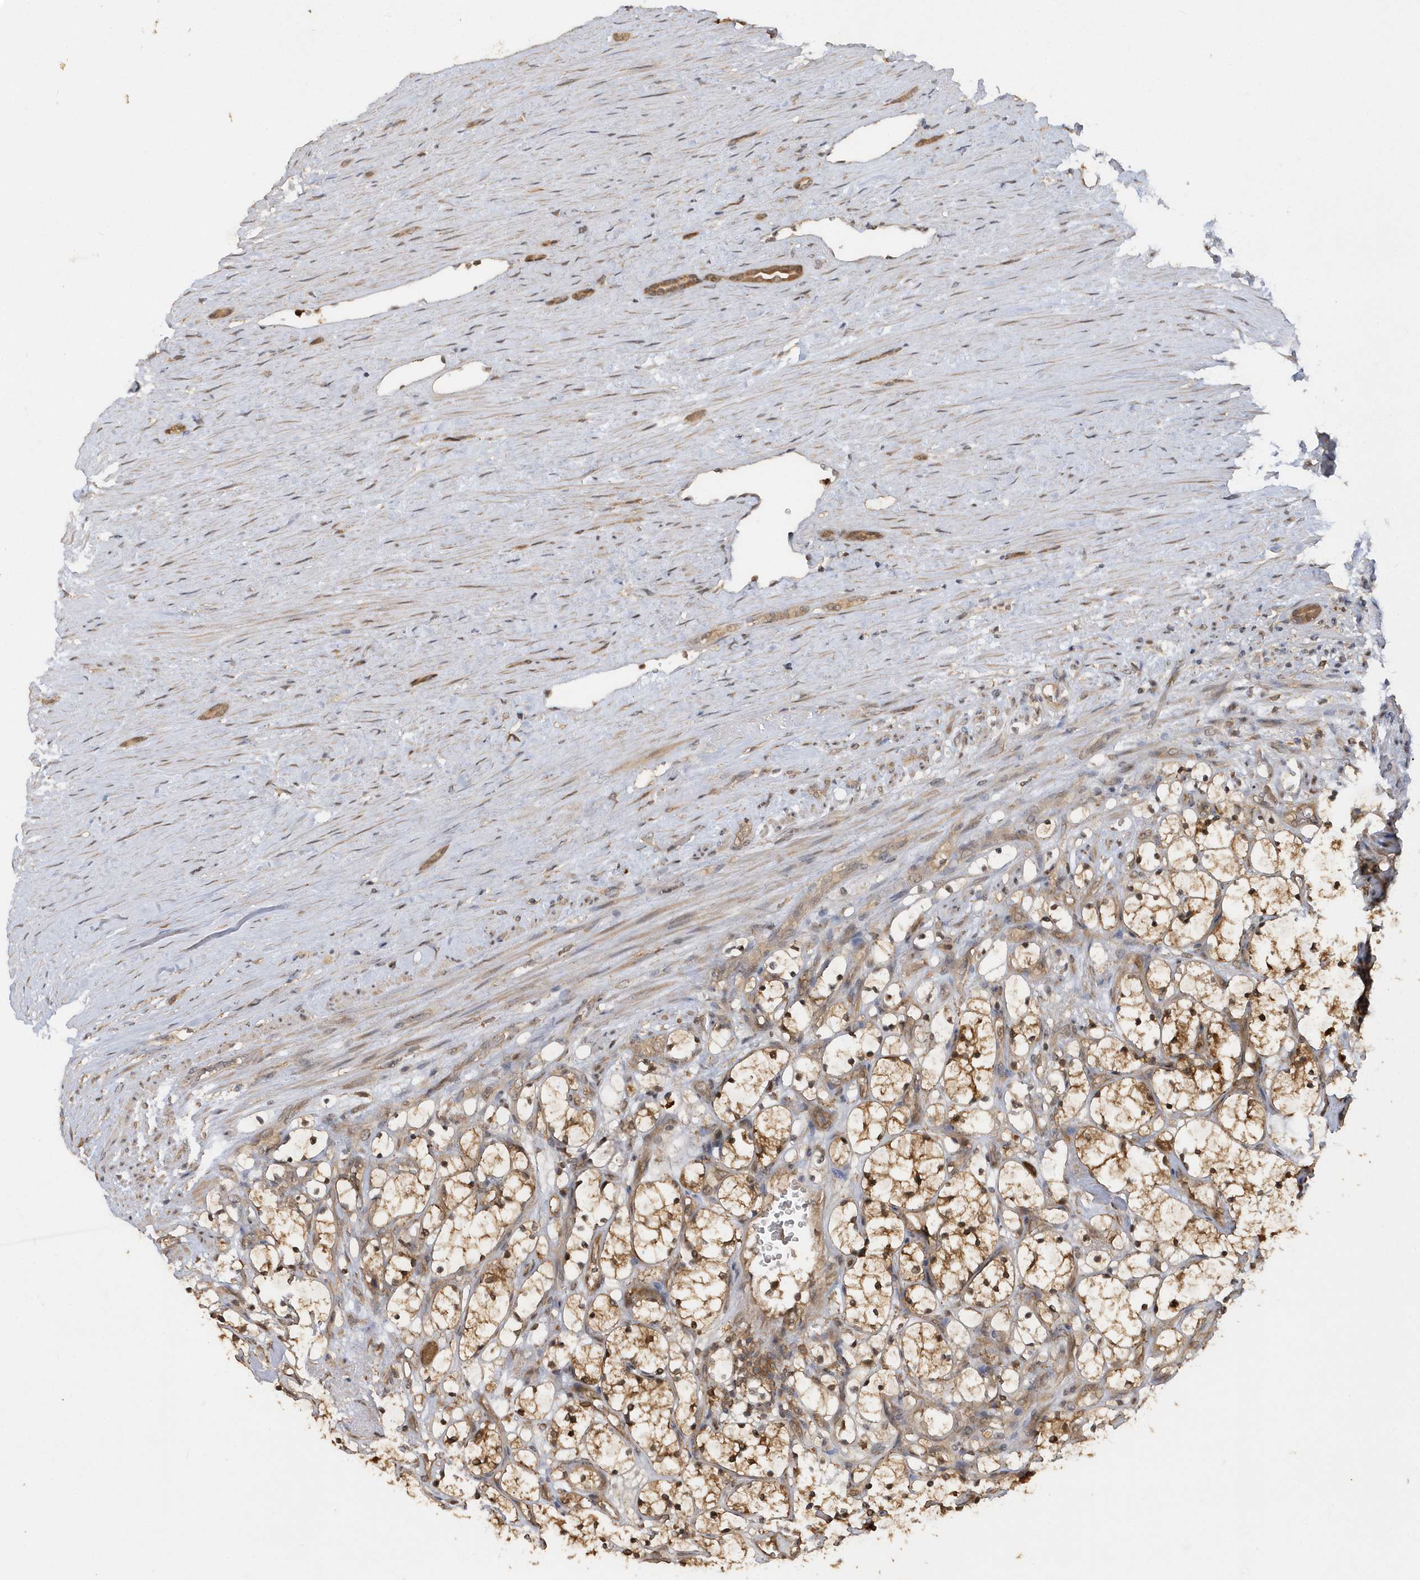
{"staining": {"intensity": "moderate", "quantity": ">75%", "location": "cytoplasmic/membranous"}, "tissue": "renal cancer", "cell_type": "Tumor cells", "image_type": "cancer", "snomed": [{"axis": "morphology", "description": "Adenocarcinoma, NOS"}, {"axis": "topography", "description": "Kidney"}], "caption": "A medium amount of moderate cytoplasmic/membranous positivity is present in approximately >75% of tumor cells in adenocarcinoma (renal) tissue.", "gene": "RPE", "patient": {"sex": "female", "age": 69}}